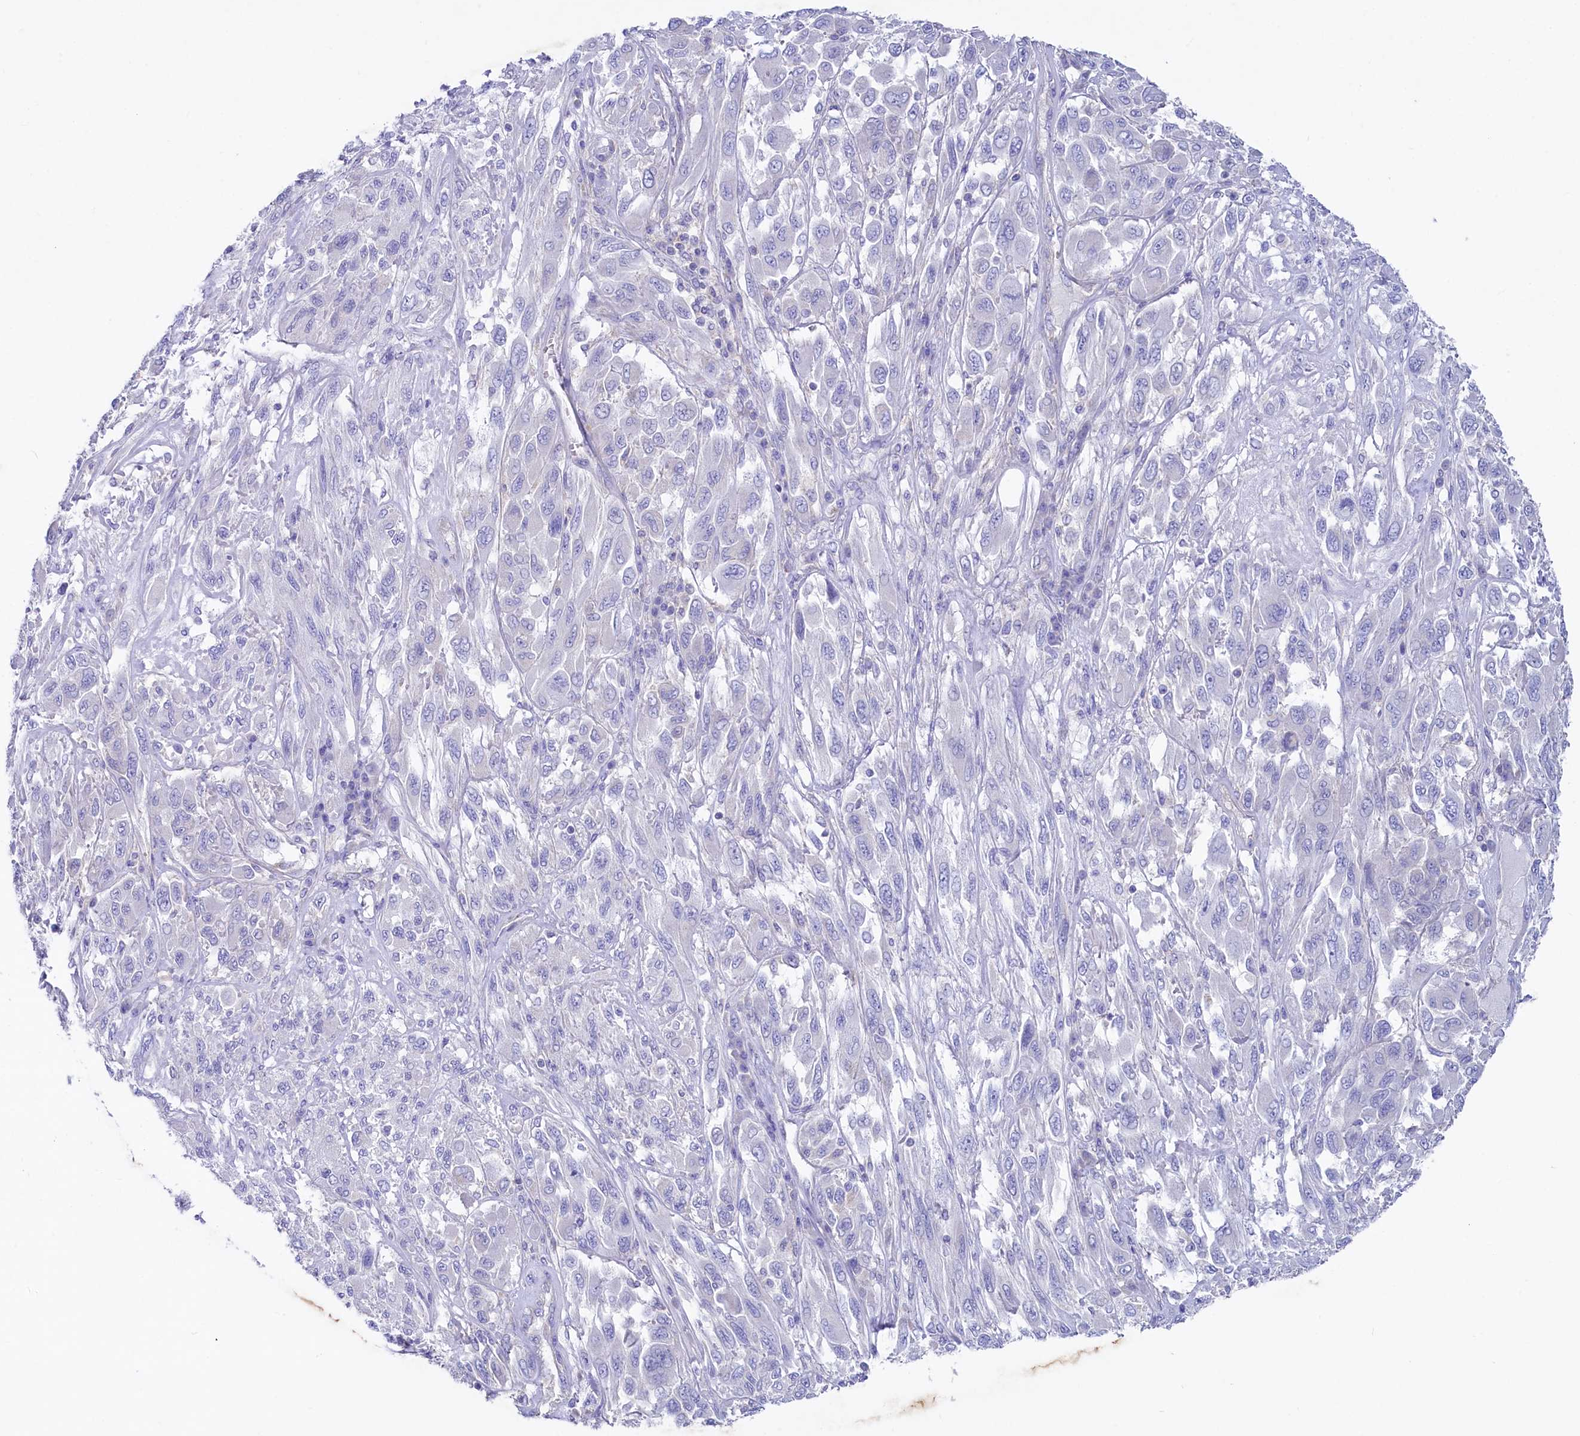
{"staining": {"intensity": "negative", "quantity": "none", "location": "none"}, "tissue": "melanoma", "cell_type": "Tumor cells", "image_type": "cancer", "snomed": [{"axis": "morphology", "description": "Malignant melanoma, NOS"}, {"axis": "topography", "description": "Skin"}], "caption": "DAB (3,3'-diaminobenzidine) immunohistochemical staining of human malignant melanoma shows no significant expression in tumor cells. The staining is performed using DAB (3,3'-diaminobenzidine) brown chromogen with nuclei counter-stained in using hematoxylin.", "gene": "VPS26B", "patient": {"sex": "female", "age": 91}}